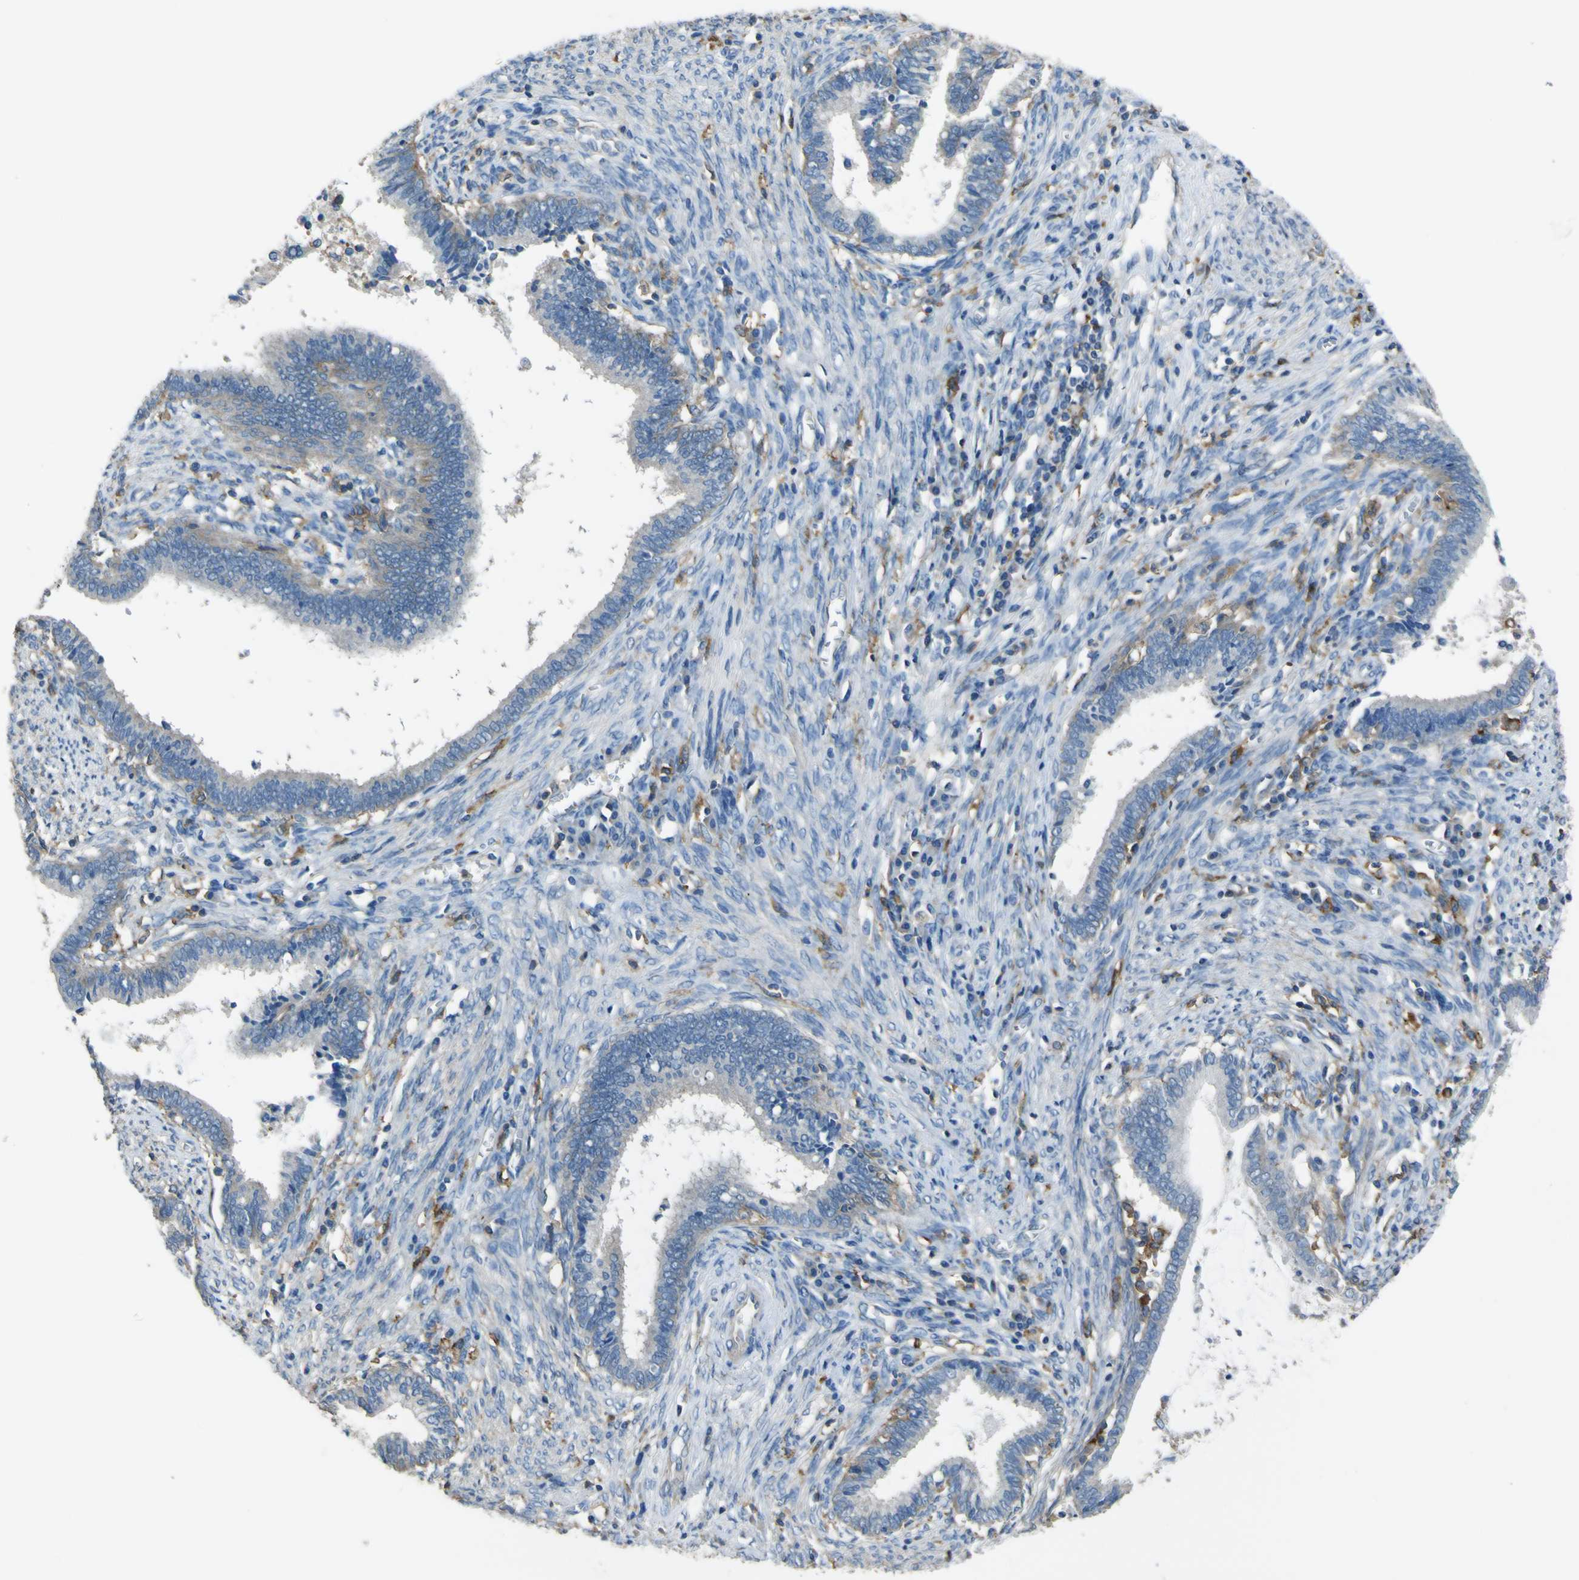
{"staining": {"intensity": "negative", "quantity": "none", "location": "none"}, "tissue": "cervical cancer", "cell_type": "Tumor cells", "image_type": "cancer", "snomed": [{"axis": "morphology", "description": "Adenocarcinoma, NOS"}, {"axis": "topography", "description": "Cervix"}], "caption": "High magnification brightfield microscopy of cervical adenocarcinoma stained with DAB (3,3'-diaminobenzidine) (brown) and counterstained with hematoxylin (blue): tumor cells show no significant expression.", "gene": "LAIR1", "patient": {"sex": "female", "age": 44}}